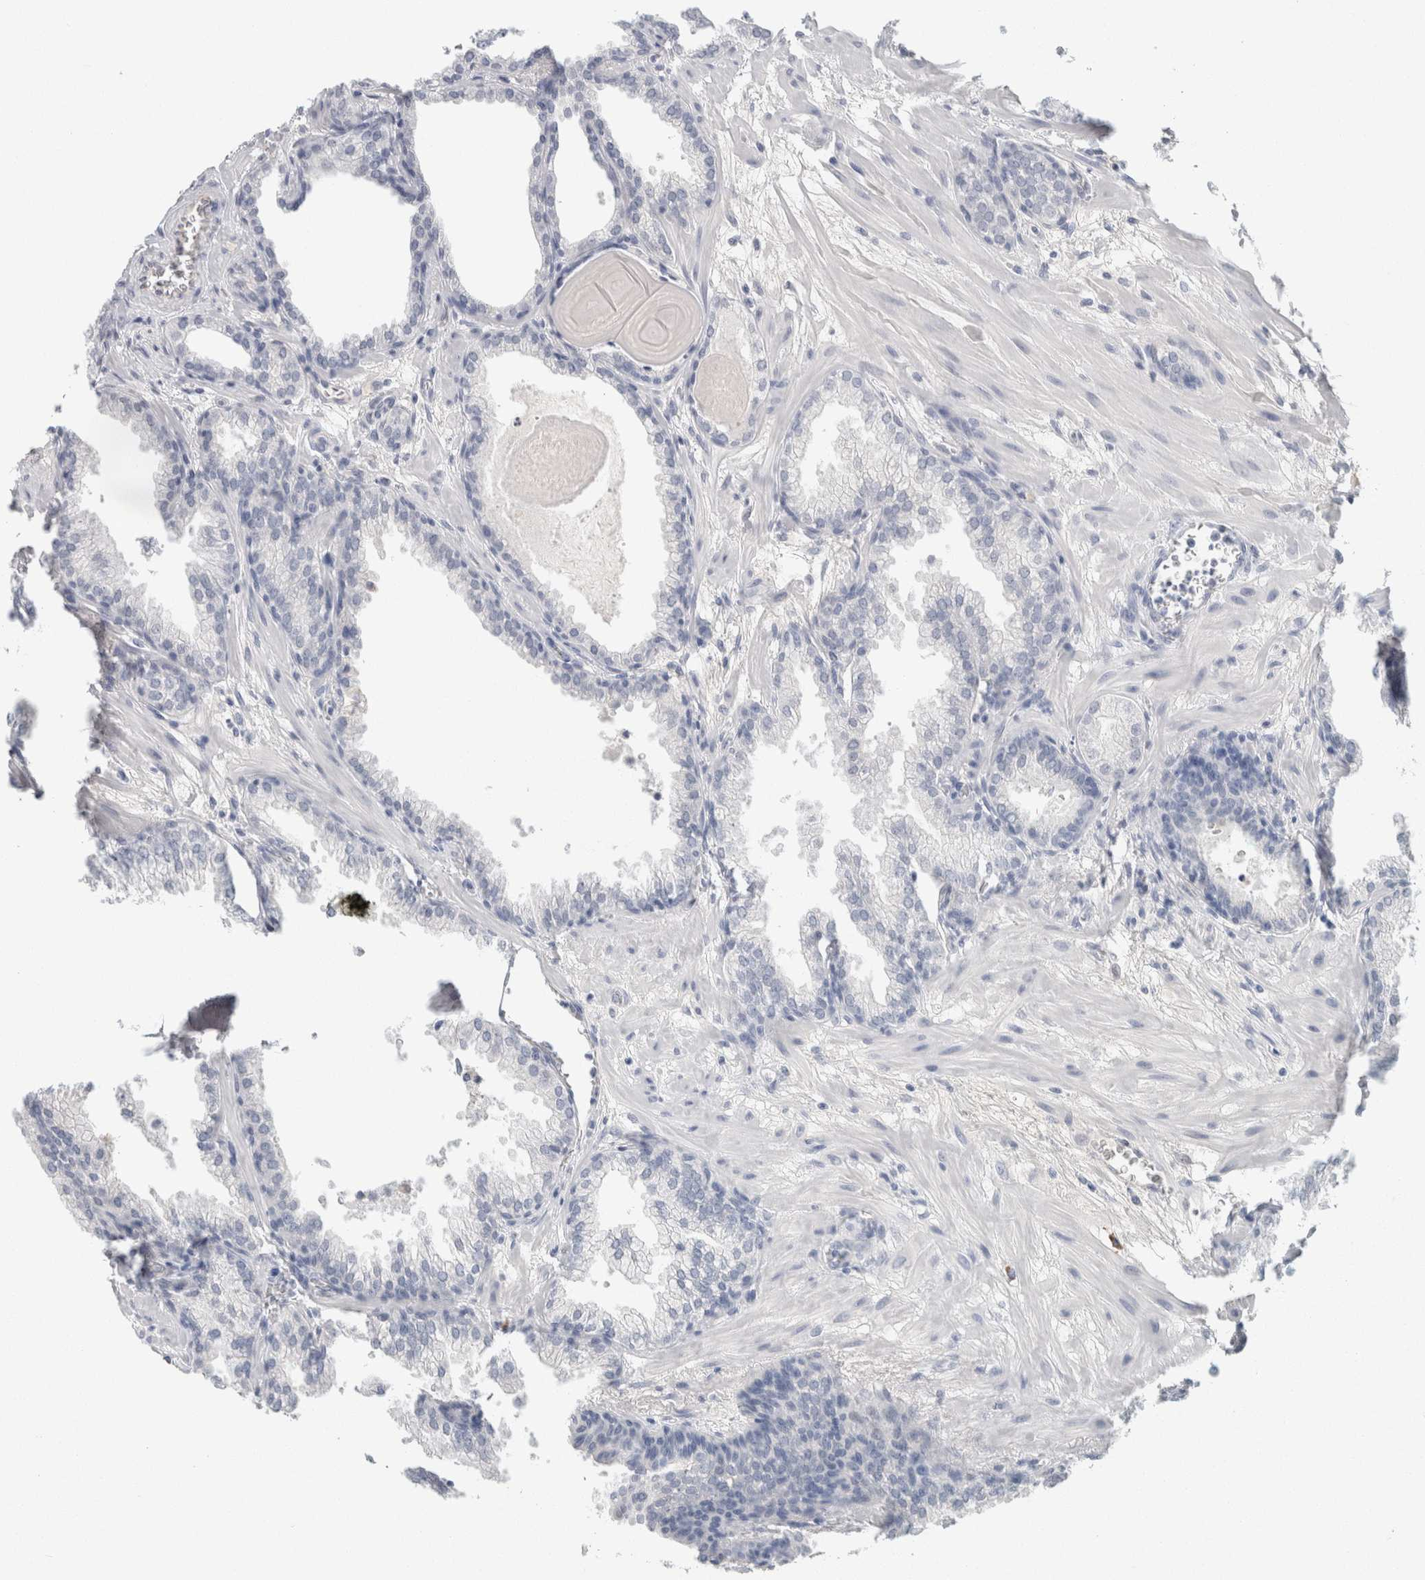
{"staining": {"intensity": "negative", "quantity": "none", "location": "none"}, "tissue": "prostate cancer", "cell_type": "Tumor cells", "image_type": "cancer", "snomed": [{"axis": "morphology", "description": "Adenocarcinoma, Low grade"}, {"axis": "topography", "description": "Prostate"}], "caption": "IHC micrograph of human prostate adenocarcinoma (low-grade) stained for a protein (brown), which exhibits no staining in tumor cells. (IHC, brightfield microscopy, high magnification).", "gene": "IL6", "patient": {"sex": "male", "age": 59}}